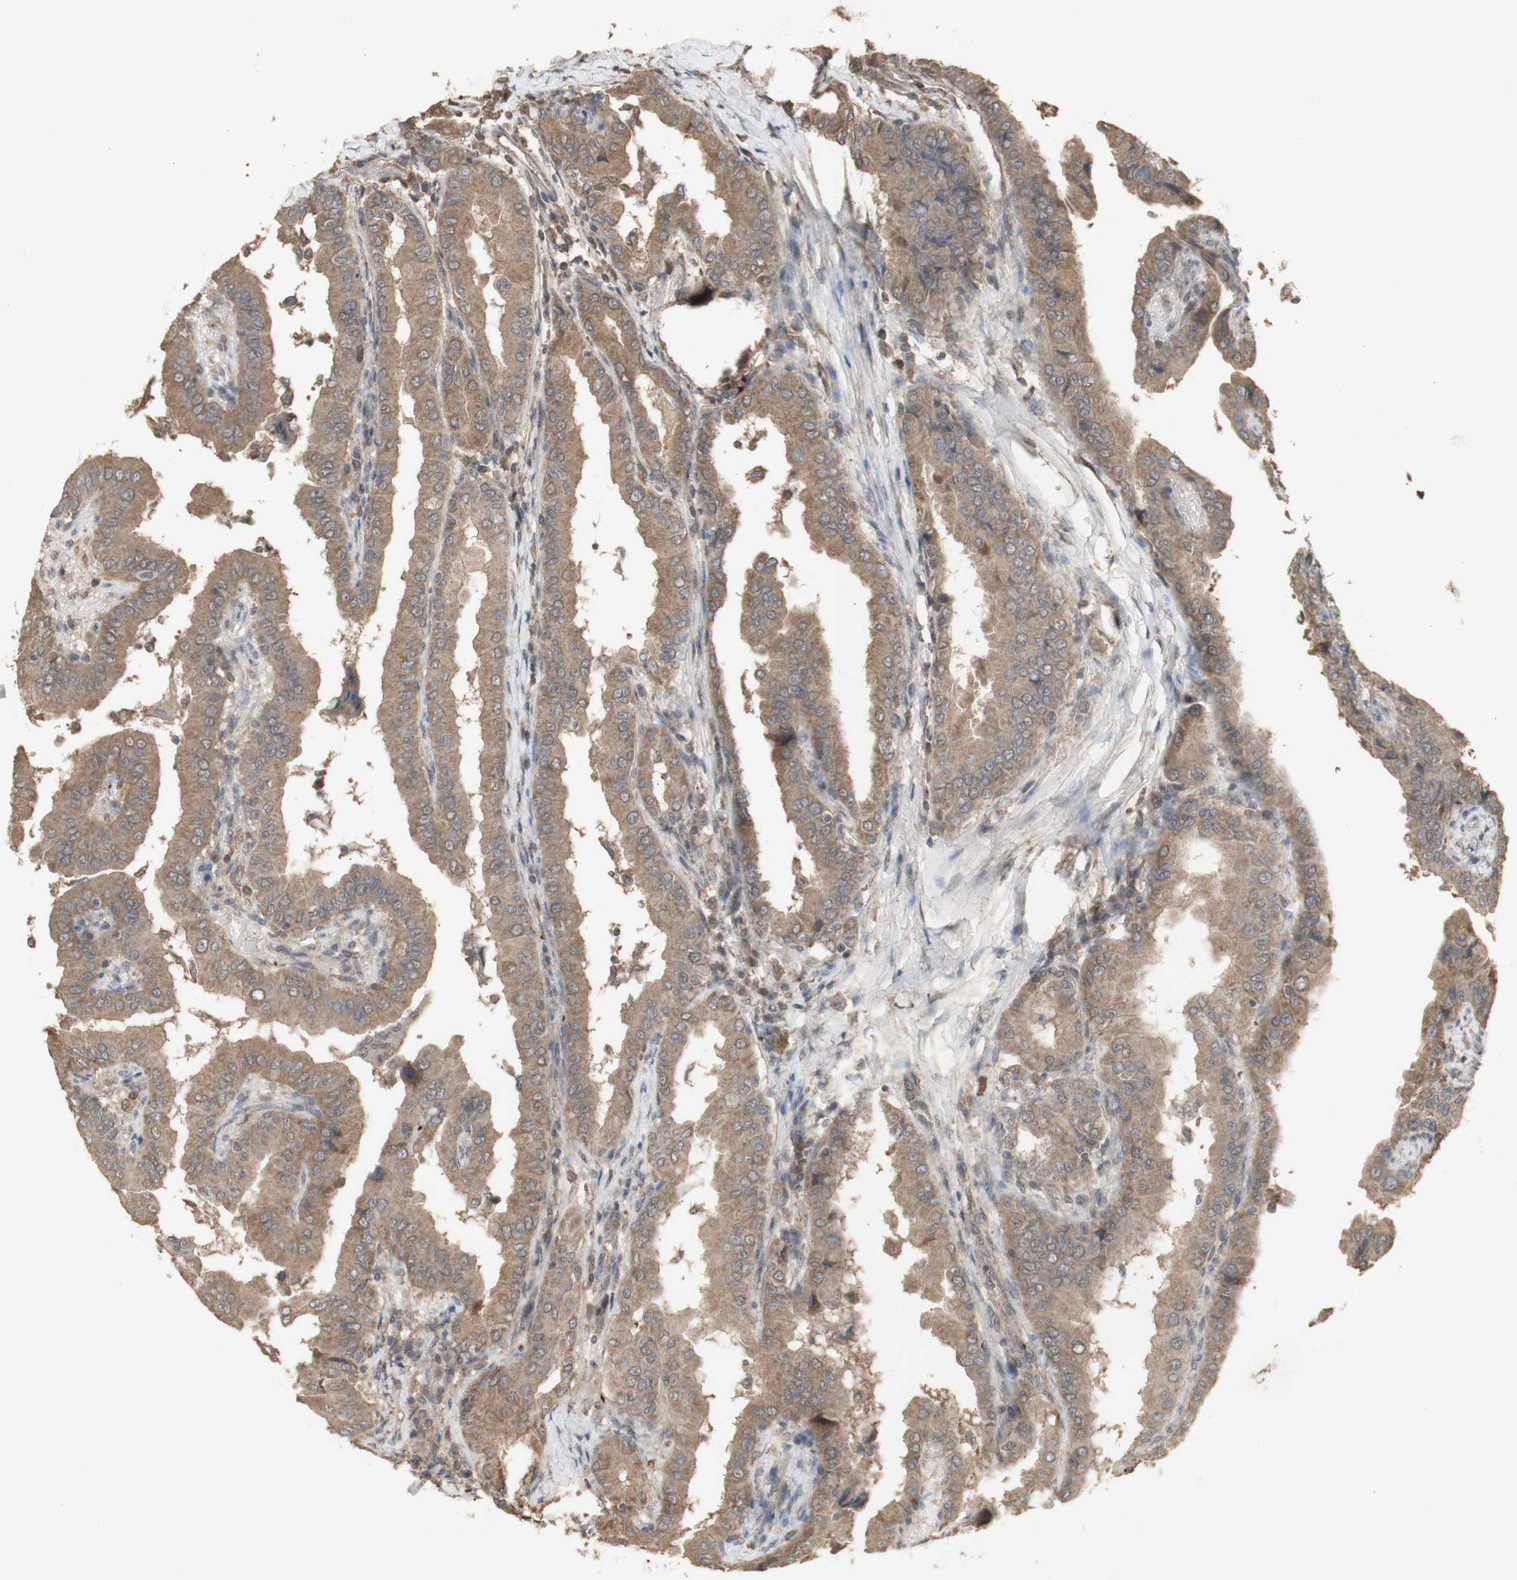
{"staining": {"intensity": "moderate", "quantity": ">75%", "location": "cytoplasmic/membranous"}, "tissue": "thyroid cancer", "cell_type": "Tumor cells", "image_type": "cancer", "snomed": [{"axis": "morphology", "description": "Papillary adenocarcinoma, NOS"}, {"axis": "topography", "description": "Thyroid gland"}], "caption": "Protein staining demonstrates moderate cytoplasmic/membranous staining in about >75% of tumor cells in papillary adenocarcinoma (thyroid).", "gene": "ALOX12", "patient": {"sex": "male", "age": 33}}